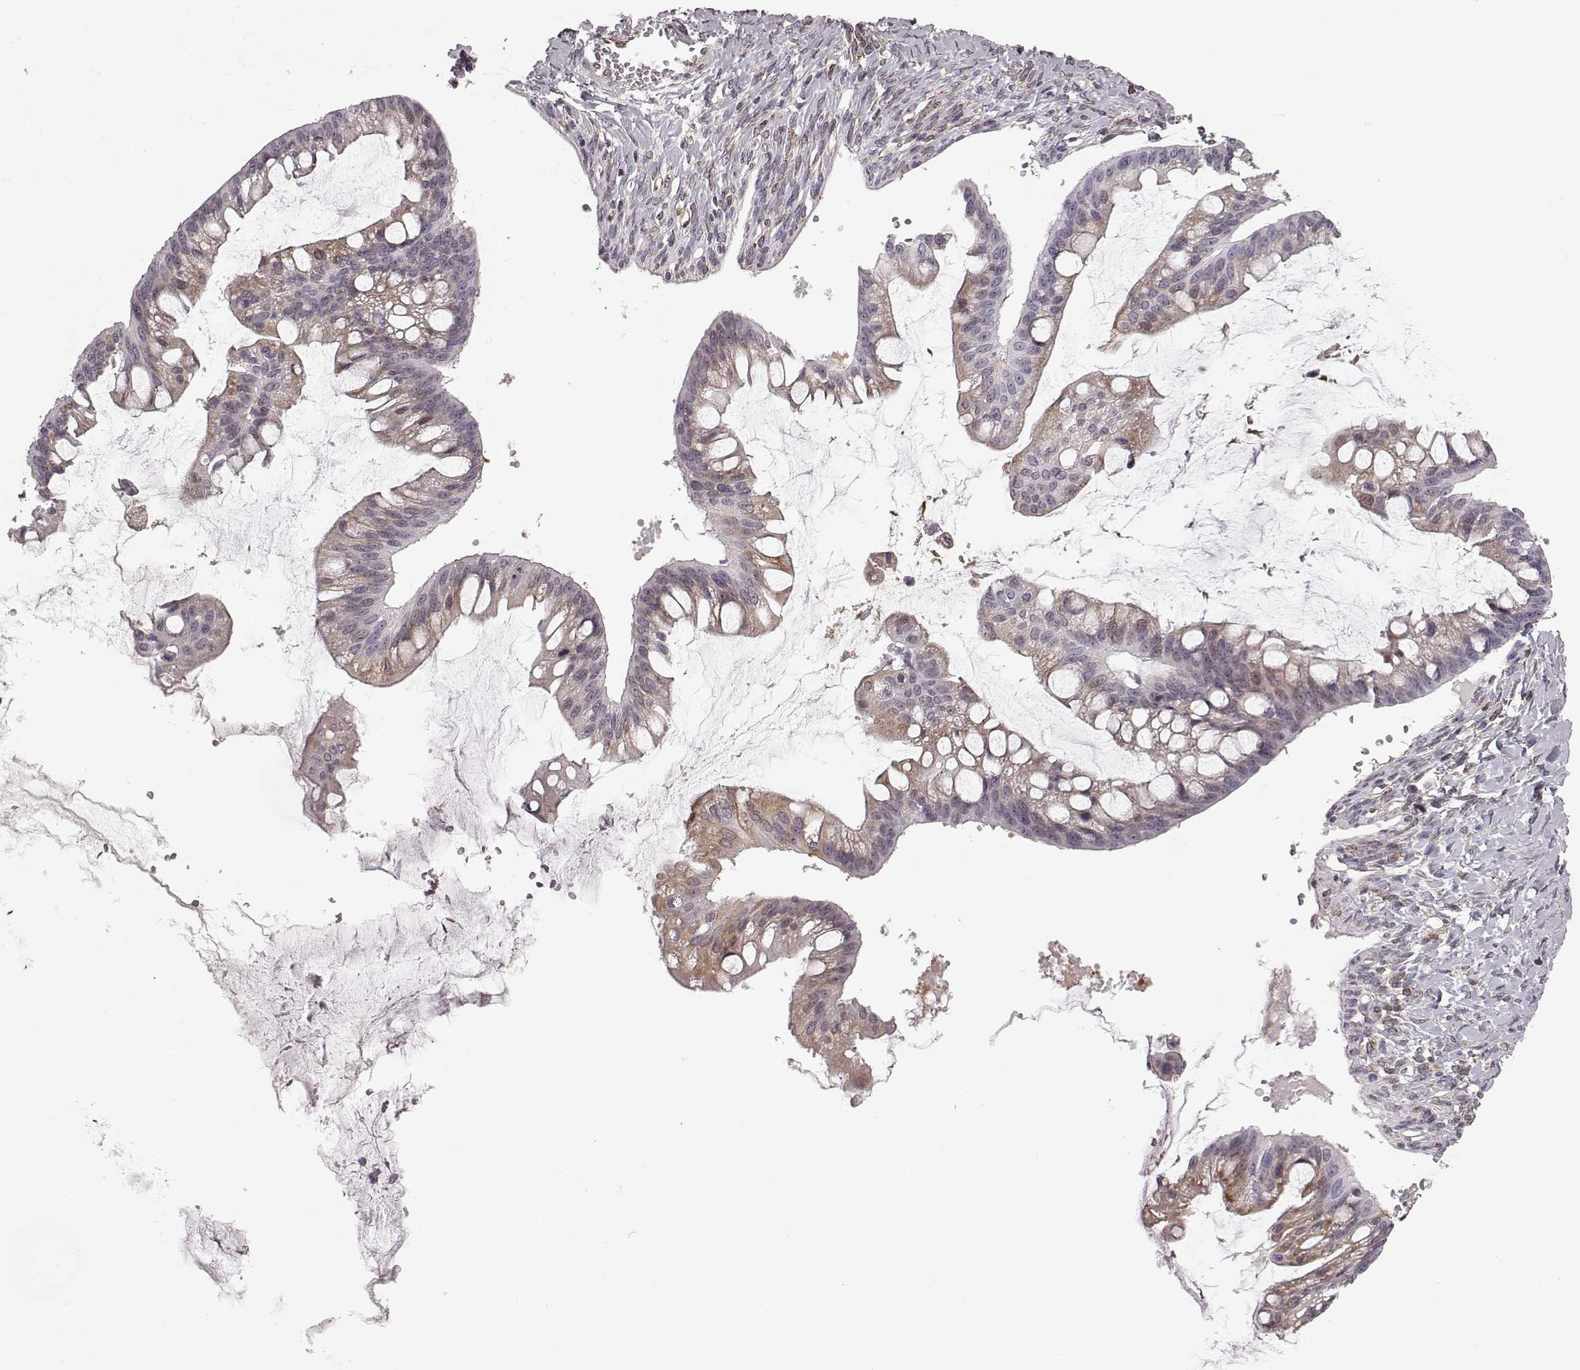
{"staining": {"intensity": "weak", "quantity": "25%-75%", "location": "cytoplasmic/membranous"}, "tissue": "ovarian cancer", "cell_type": "Tumor cells", "image_type": "cancer", "snomed": [{"axis": "morphology", "description": "Cystadenocarcinoma, mucinous, NOS"}, {"axis": "topography", "description": "Ovary"}], "caption": "Immunohistochemistry staining of ovarian cancer, which shows low levels of weak cytoplasmic/membranous expression in approximately 25%-75% of tumor cells indicating weak cytoplasmic/membranous protein expression. The staining was performed using DAB (3,3'-diaminobenzidine) (brown) for protein detection and nuclei were counterstained in hematoxylin (blue).", "gene": "TMEM14A", "patient": {"sex": "female", "age": 73}}